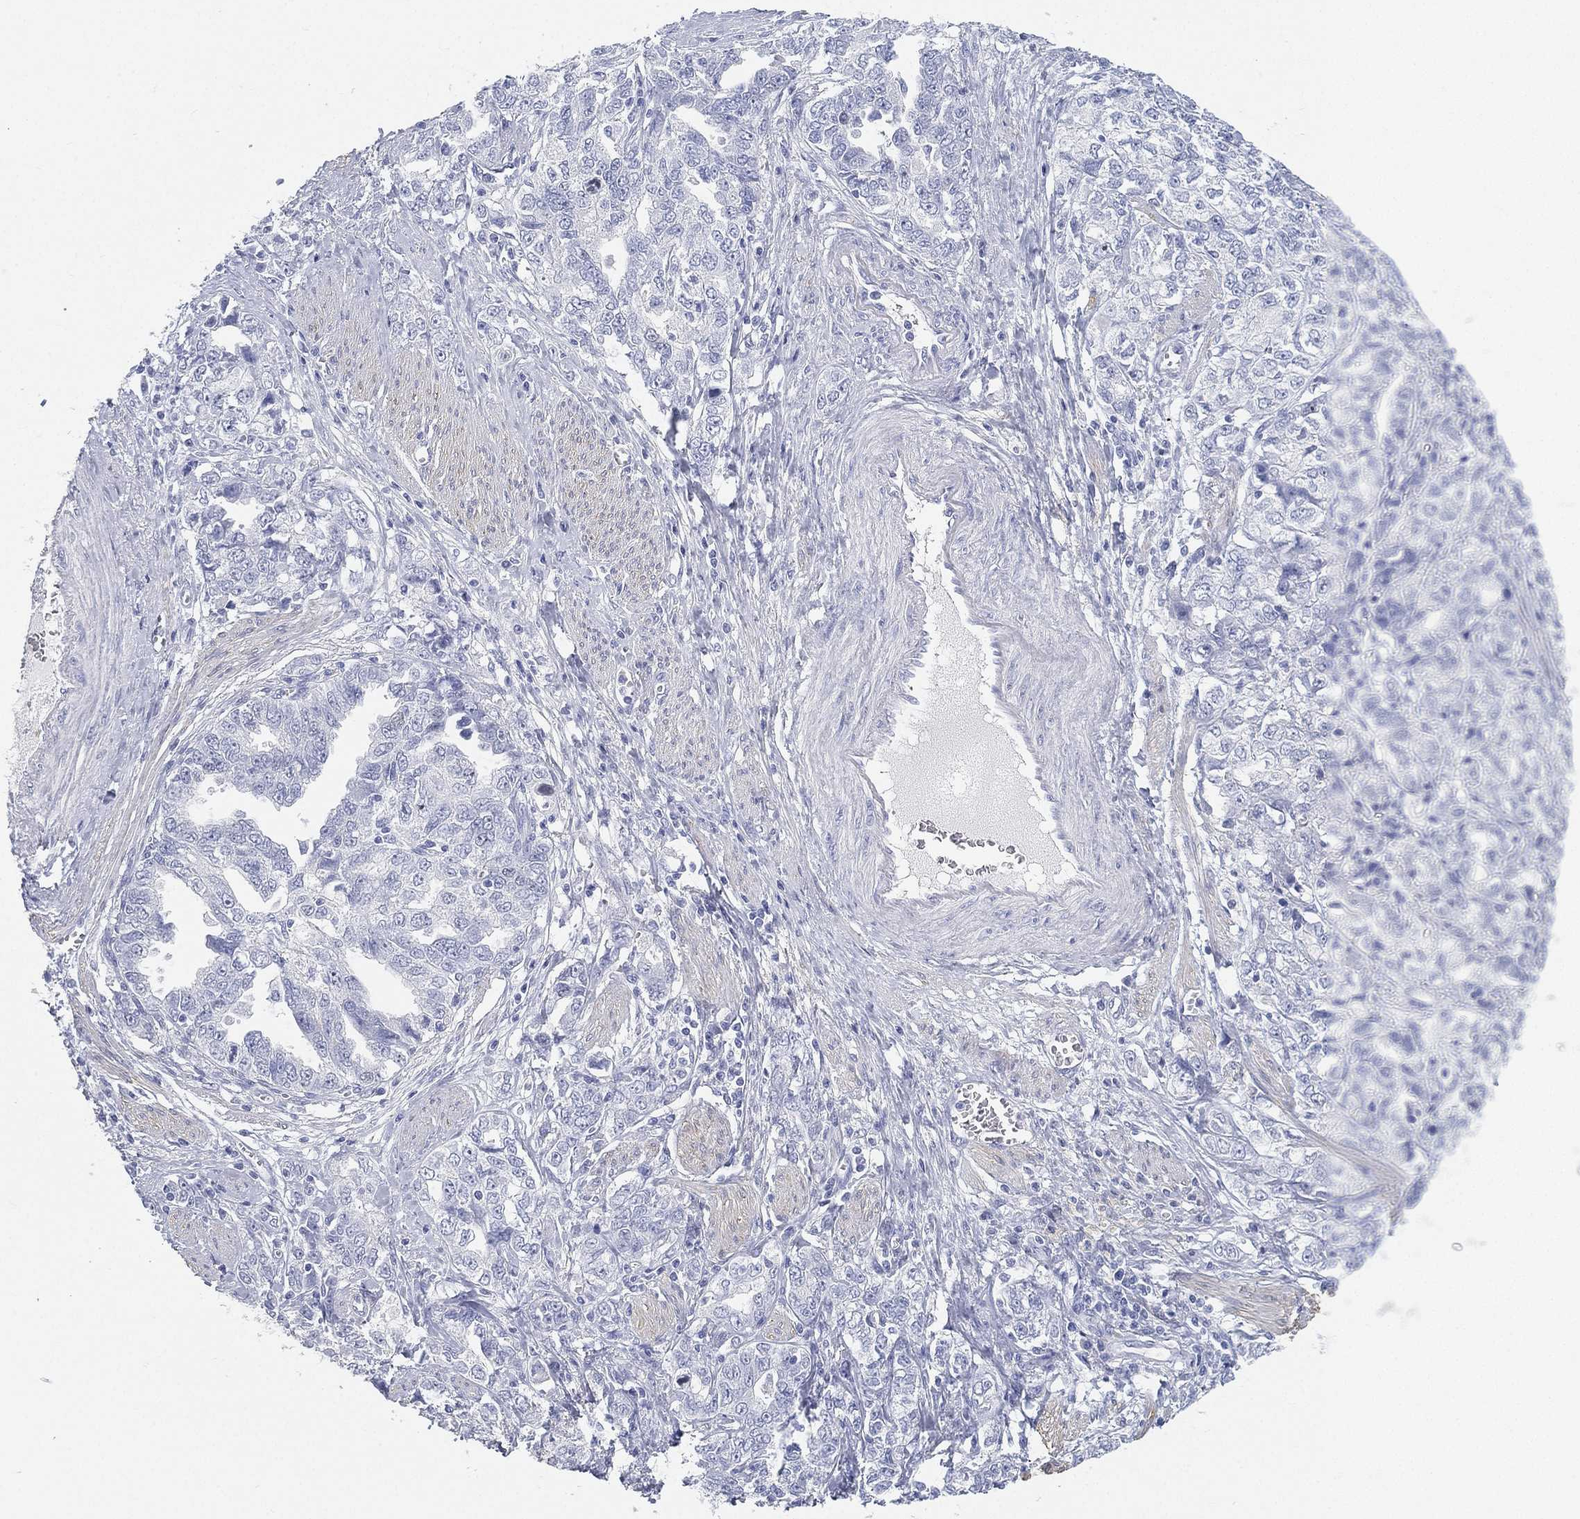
{"staining": {"intensity": "negative", "quantity": "none", "location": "none"}, "tissue": "ovarian cancer", "cell_type": "Tumor cells", "image_type": "cancer", "snomed": [{"axis": "morphology", "description": "Cystadenocarcinoma, serous, NOS"}, {"axis": "topography", "description": "Ovary"}], "caption": "Human ovarian cancer (serous cystadenocarcinoma) stained for a protein using IHC displays no expression in tumor cells.", "gene": "FAM187B", "patient": {"sex": "female", "age": 51}}